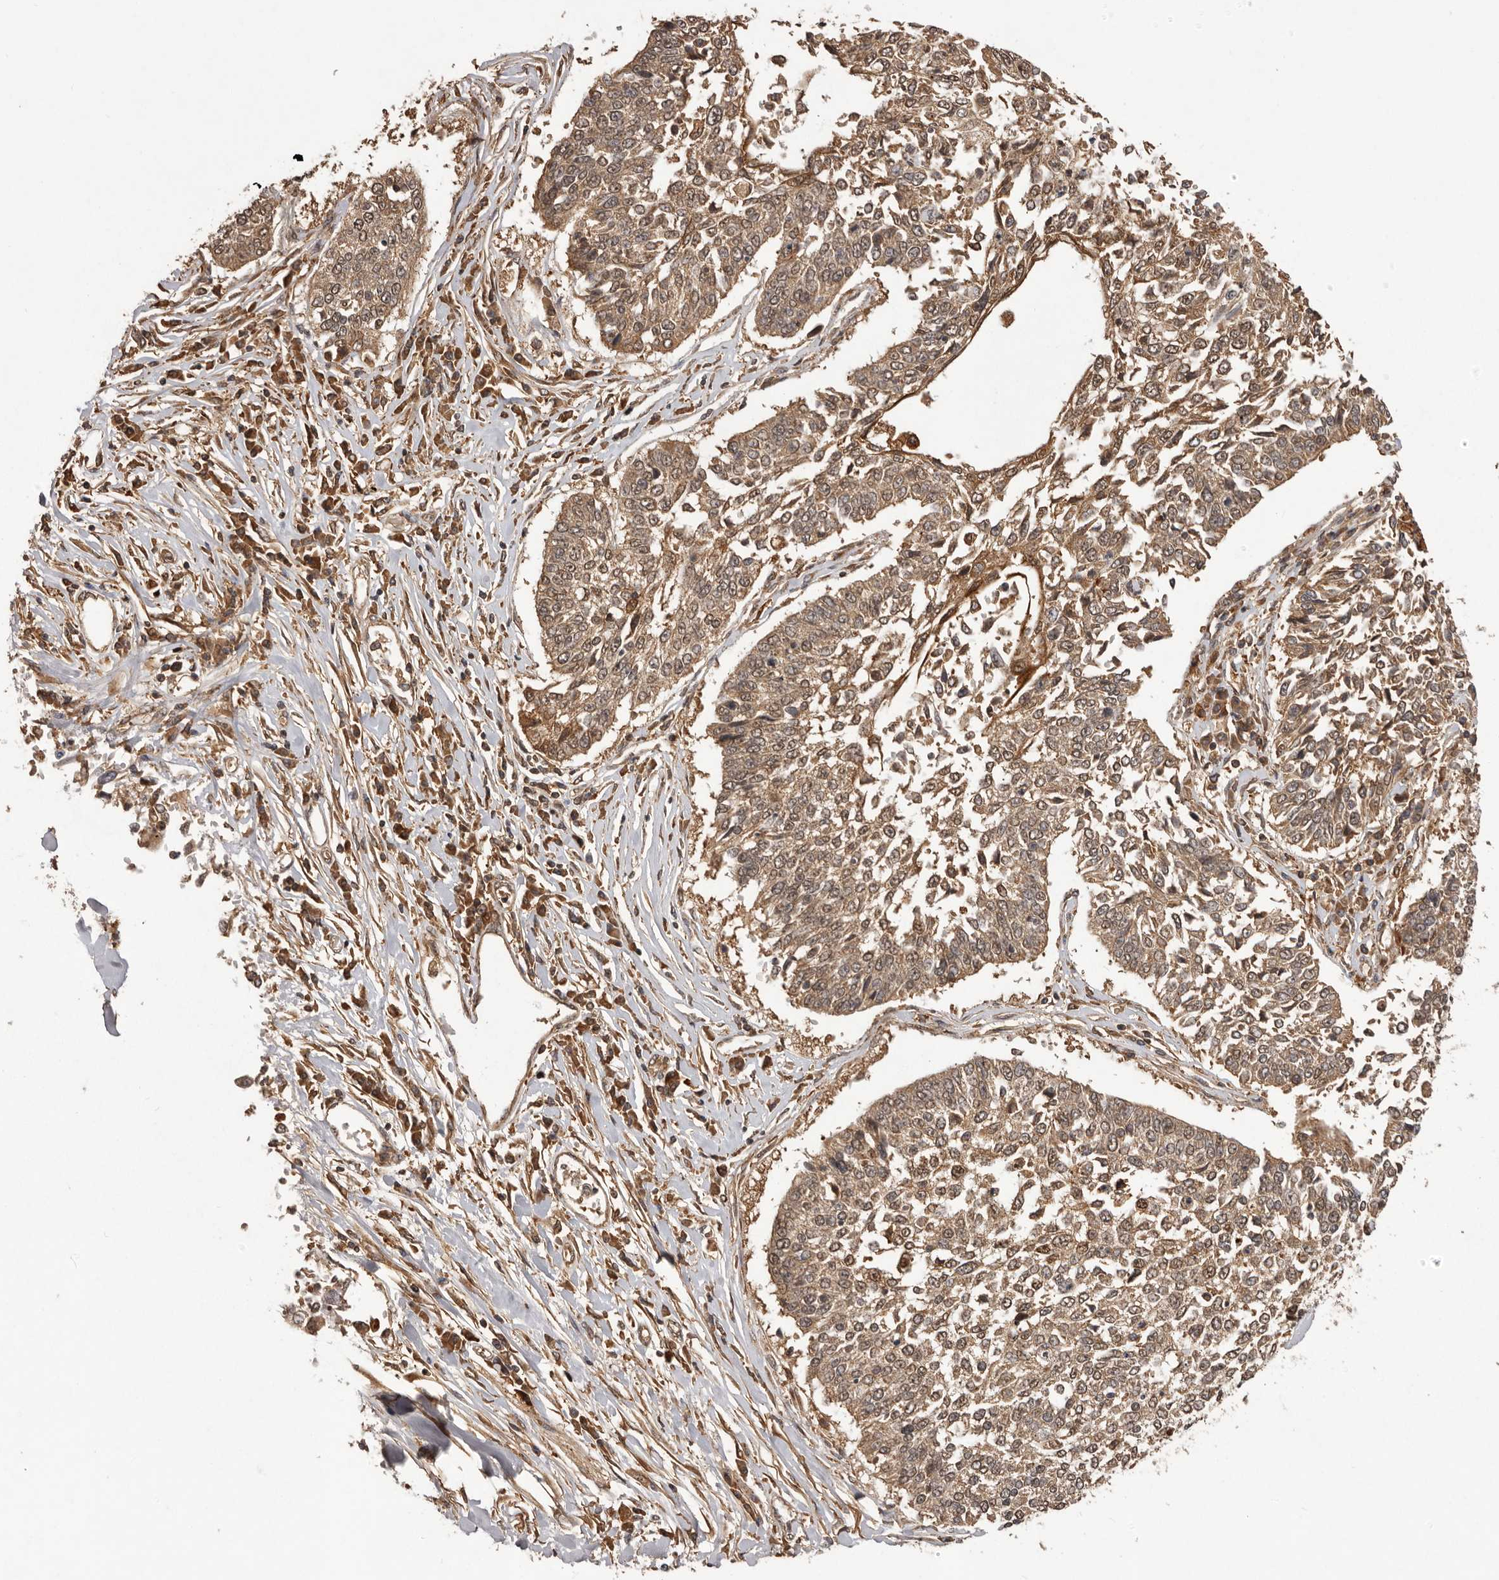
{"staining": {"intensity": "weak", "quantity": ">75%", "location": "cytoplasmic/membranous"}, "tissue": "lung cancer", "cell_type": "Tumor cells", "image_type": "cancer", "snomed": [{"axis": "morphology", "description": "Normal tissue, NOS"}, {"axis": "morphology", "description": "Squamous cell carcinoma, NOS"}, {"axis": "topography", "description": "Cartilage tissue"}, {"axis": "topography", "description": "Lung"}, {"axis": "topography", "description": "Peripheral nerve tissue"}], "caption": "Immunohistochemical staining of lung cancer shows weak cytoplasmic/membranous protein staining in approximately >75% of tumor cells.", "gene": "SLC22A3", "patient": {"sex": "female", "age": 49}}